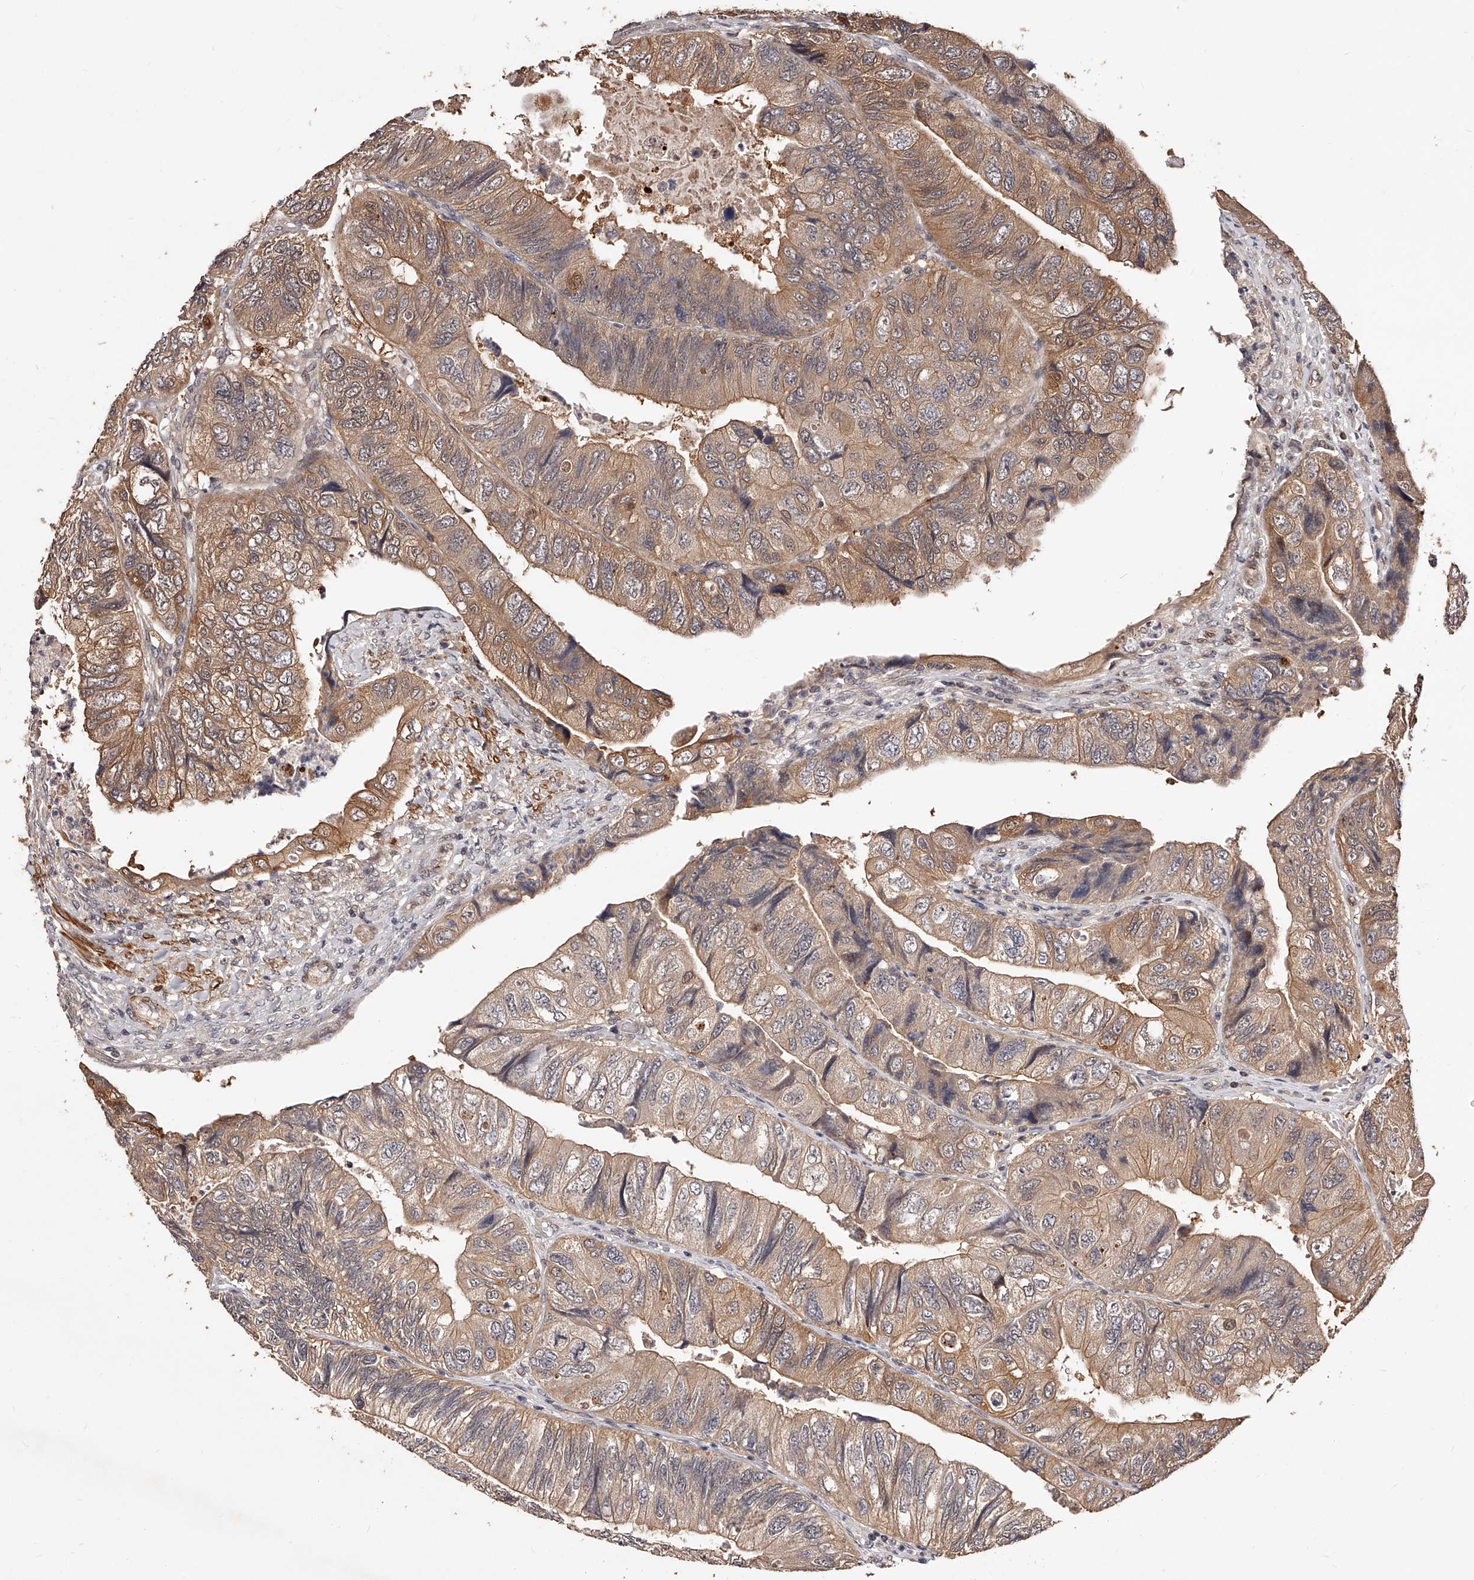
{"staining": {"intensity": "moderate", "quantity": ">75%", "location": "cytoplasmic/membranous"}, "tissue": "colorectal cancer", "cell_type": "Tumor cells", "image_type": "cancer", "snomed": [{"axis": "morphology", "description": "Adenocarcinoma, NOS"}, {"axis": "topography", "description": "Rectum"}], "caption": "Colorectal cancer was stained to show a protein in brown. There is medium levels of moderate cytoplasmic/membranous positivity in about >75% of tumor cells. (IHC, brightfield microscopy, high magnification).", "gene": "CUL7", "patient": {"sex": "male", "age": 63}}